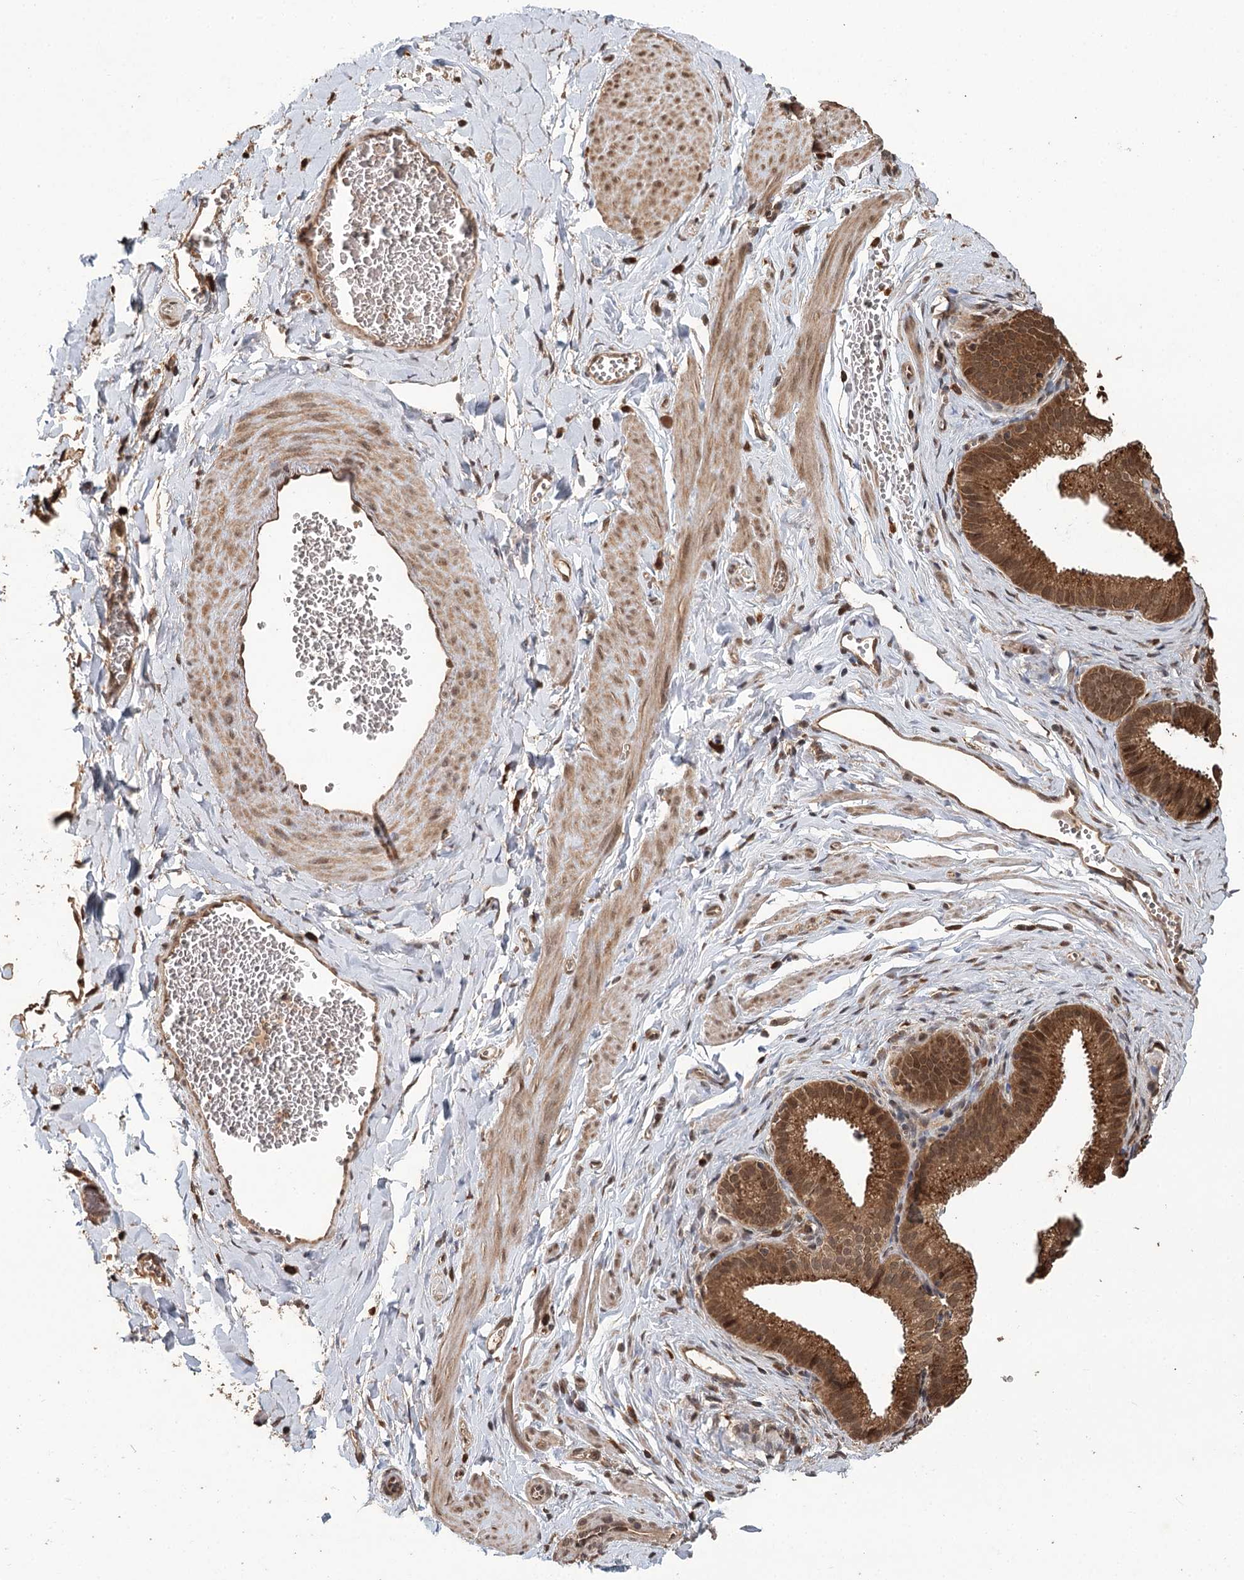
{"staining": {"intensity": "moderate", "quantity": ">75%", "location": "cytoplasmic/membranous,nuclear"}, "tissue": "adipose tissue", "cell_type": "Adipocytes", "image_type": "normal", "snomed": [{"axis": "morphology", "description": "Normal tissue, NOS"}, {"axis": "topography", "description": "Gallbladder"}, {"axis": "topography", "description": "Peripheral nerve tissue"}], "caption": "Immunohistochemistry (IHC) of benign adipose tissue reveals medium levels of moderate cytoplasmic/membranous,nuclear positivity in about >75% of adipocytes.", "gene": "N6AMT1", "patient": {"sex": "male", "age": 38}}